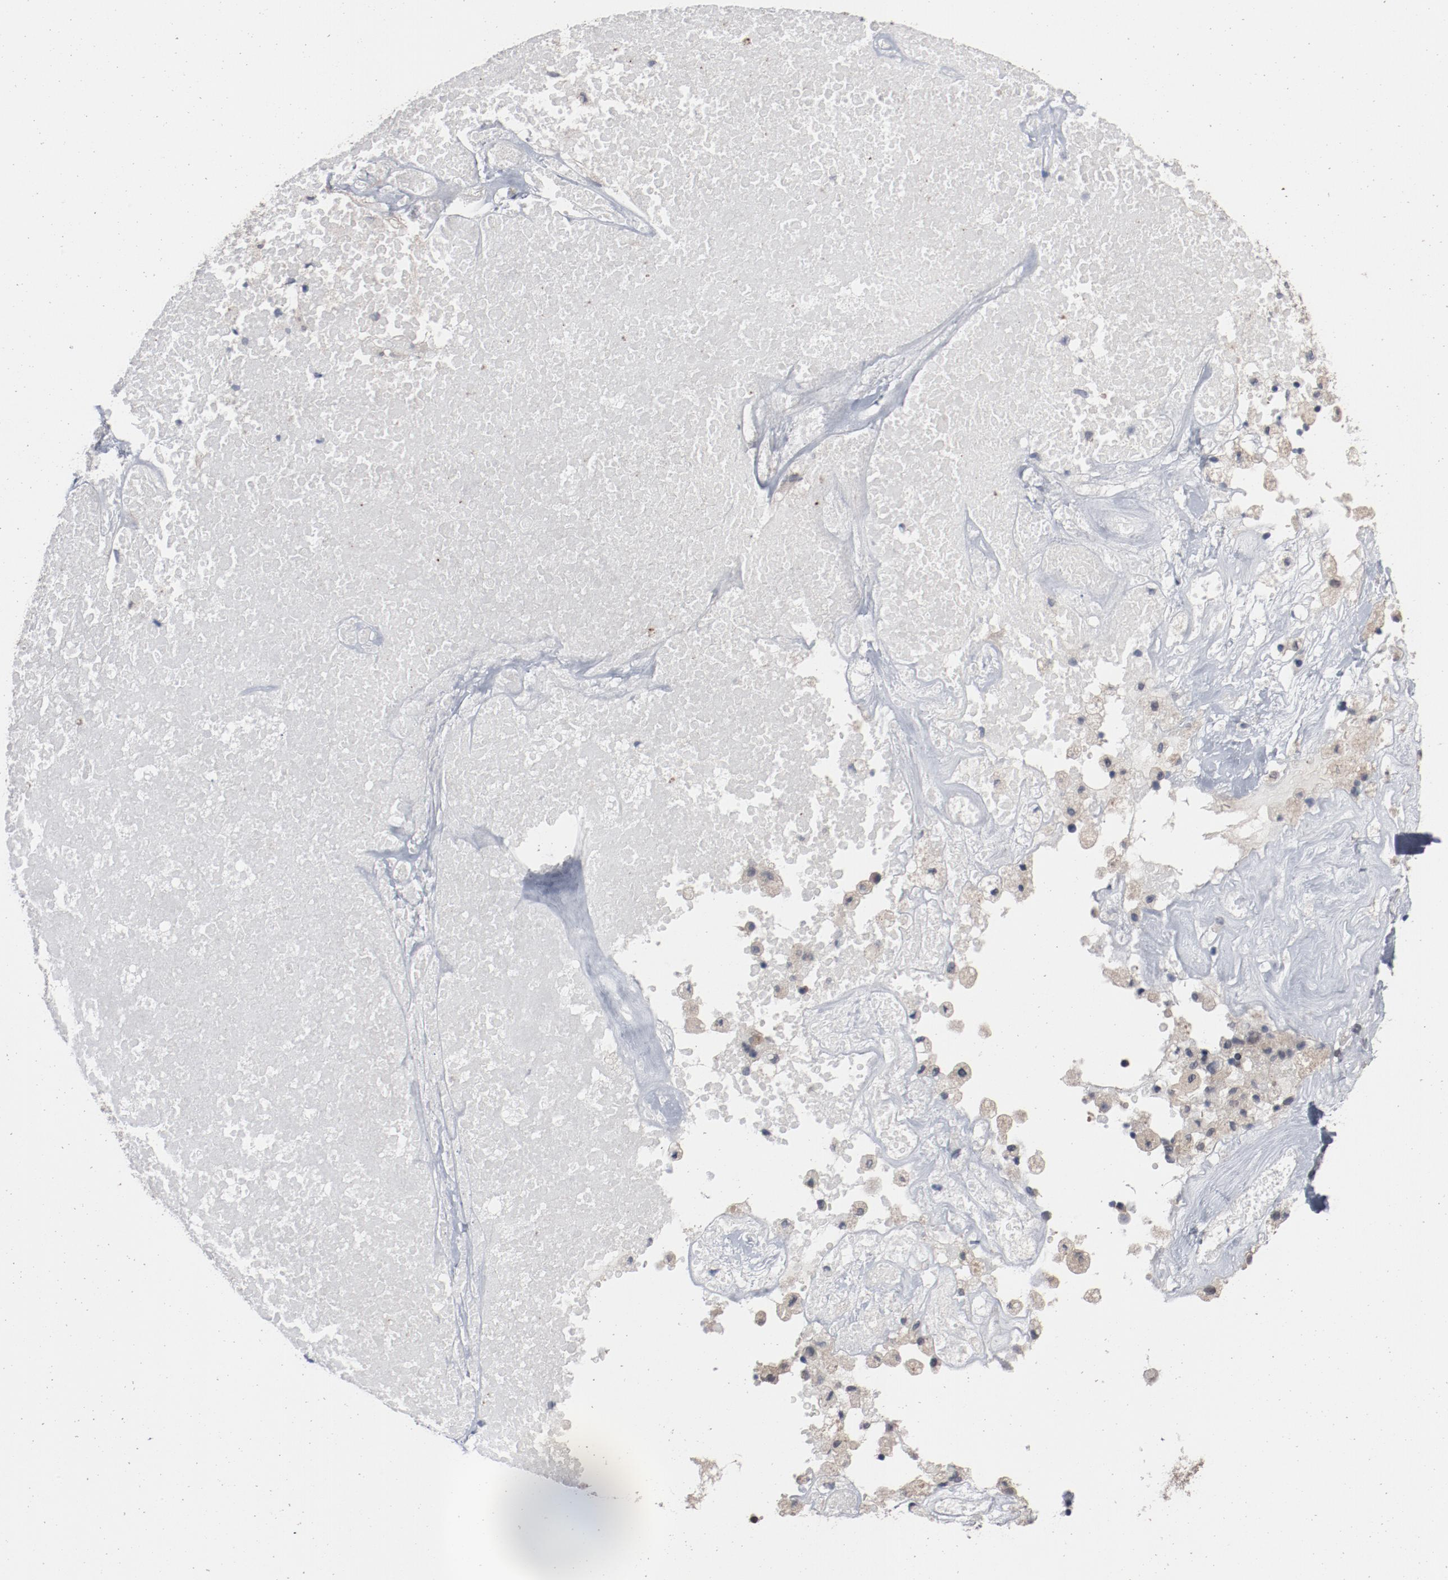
{"staining": {"intensity": "weak", "quantity": ">75%", "location": "cytoplasmic/membranous"}, "tissue": "ovarian cancer", "cell_type": "Tumor cells", "image_type": "cancer", "snomed": [{"axis": "morphology", "description": "Cystadenocarcinoma, serous, NOS"}, {"axis": "topography", "description": "Ovary"}], "caption": "An immunohistochemistry photomicrograph of neoplastic tissue is shown. Protein staining in brown highlights weak cytoplasmic/membranous positivity in ovarian cancer (serous cystadenocarcinoma) within tumor cells.", "gene": "DNAL4", "patient": {"sex": "female", "age": 66}}